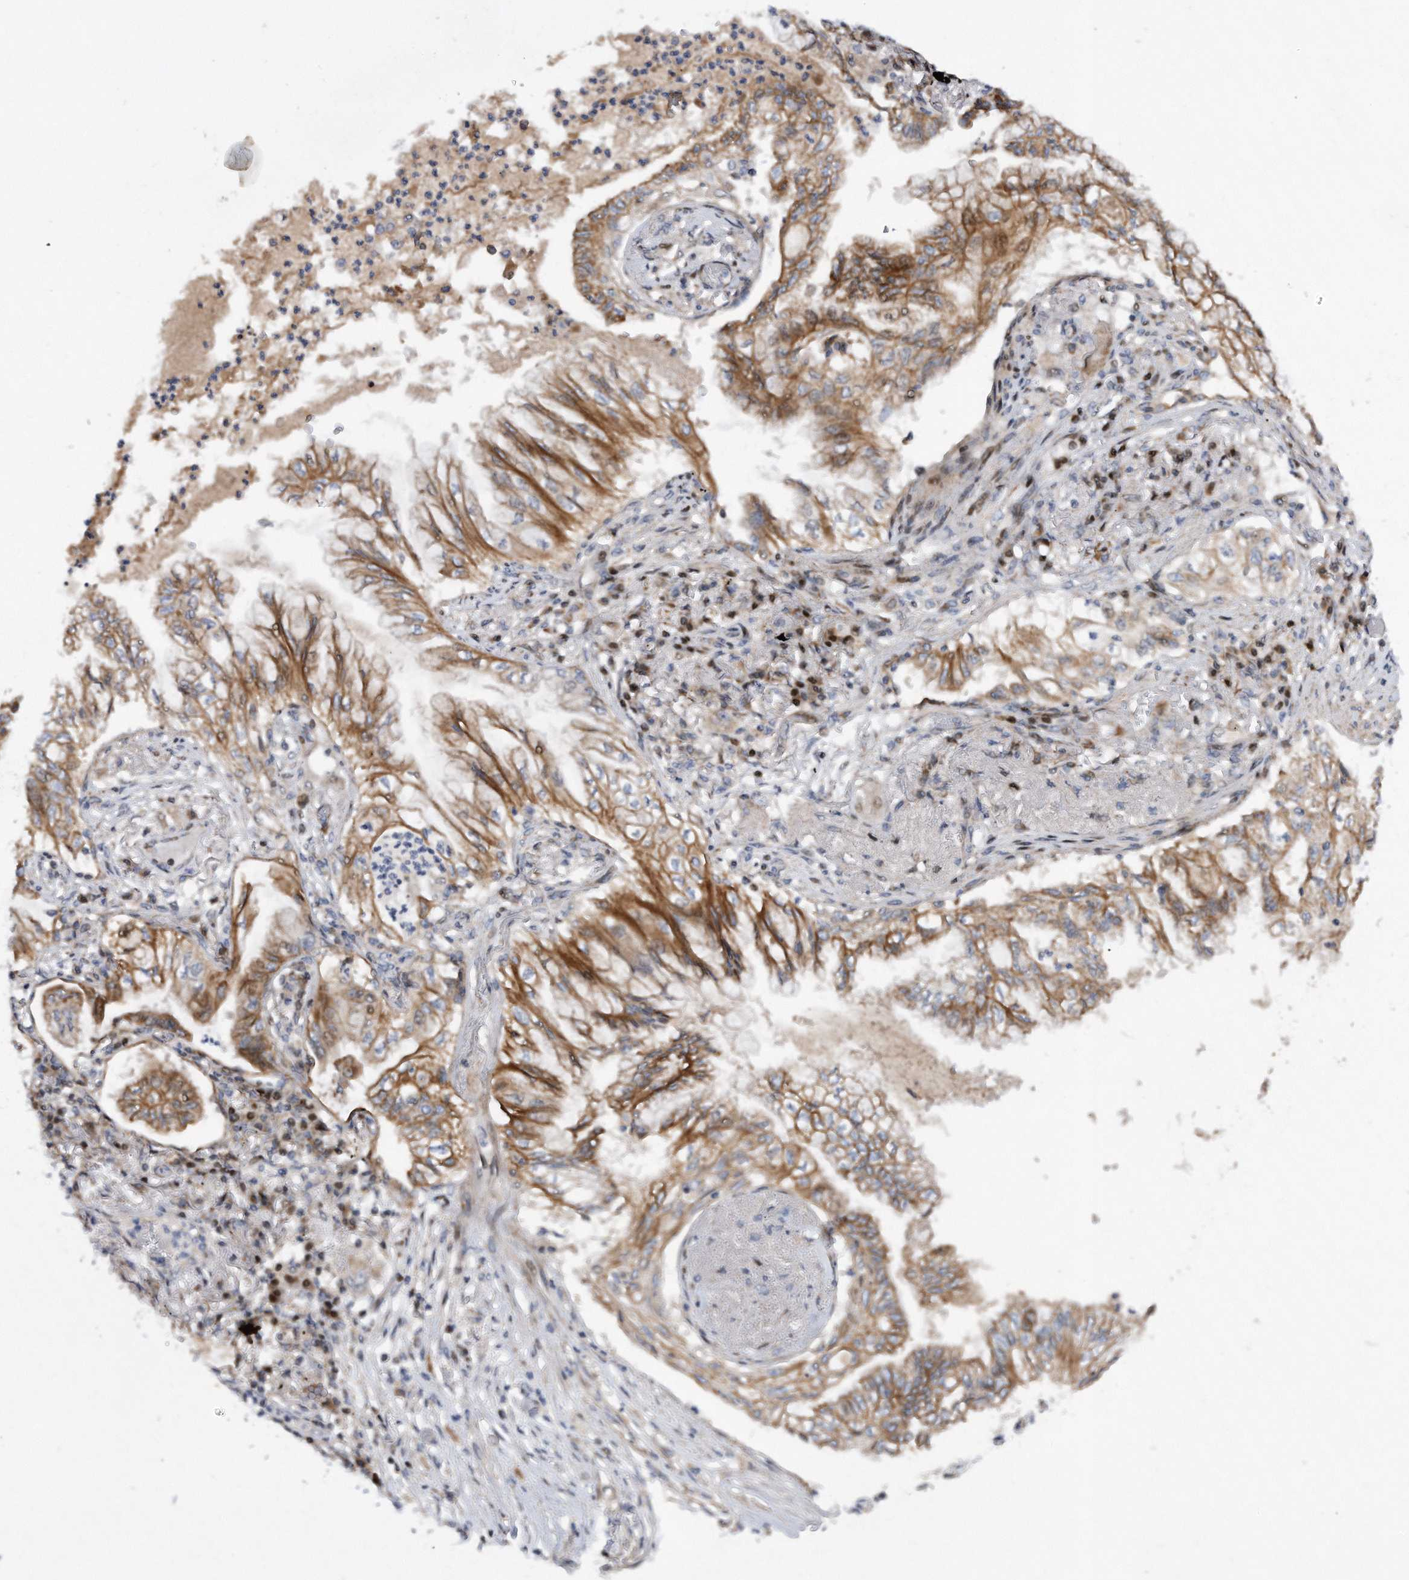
{"staining": {"intensity": "moderate", "quantity": ">75%", "location": "cytoplasmic/membranous"}, "tissue": "lung cancer", "cell_type": "Tumor cells", "image_type": "cancer", "snomed": [{"axis": "morphology", "description": "Adenocarcinoma, NOS"}, {"axis": "topography", "description": "Lung"}], "caption": "Protein staining shows moderate cytoplasmic/membranous positivity in about >75% of tumor cells in lung cancer (adenocarcinoma). (DAB IHC with brightfield microscopy, high magnification).", "gene": "CDH12", "patient": {"sex": "female", "age": 70}}